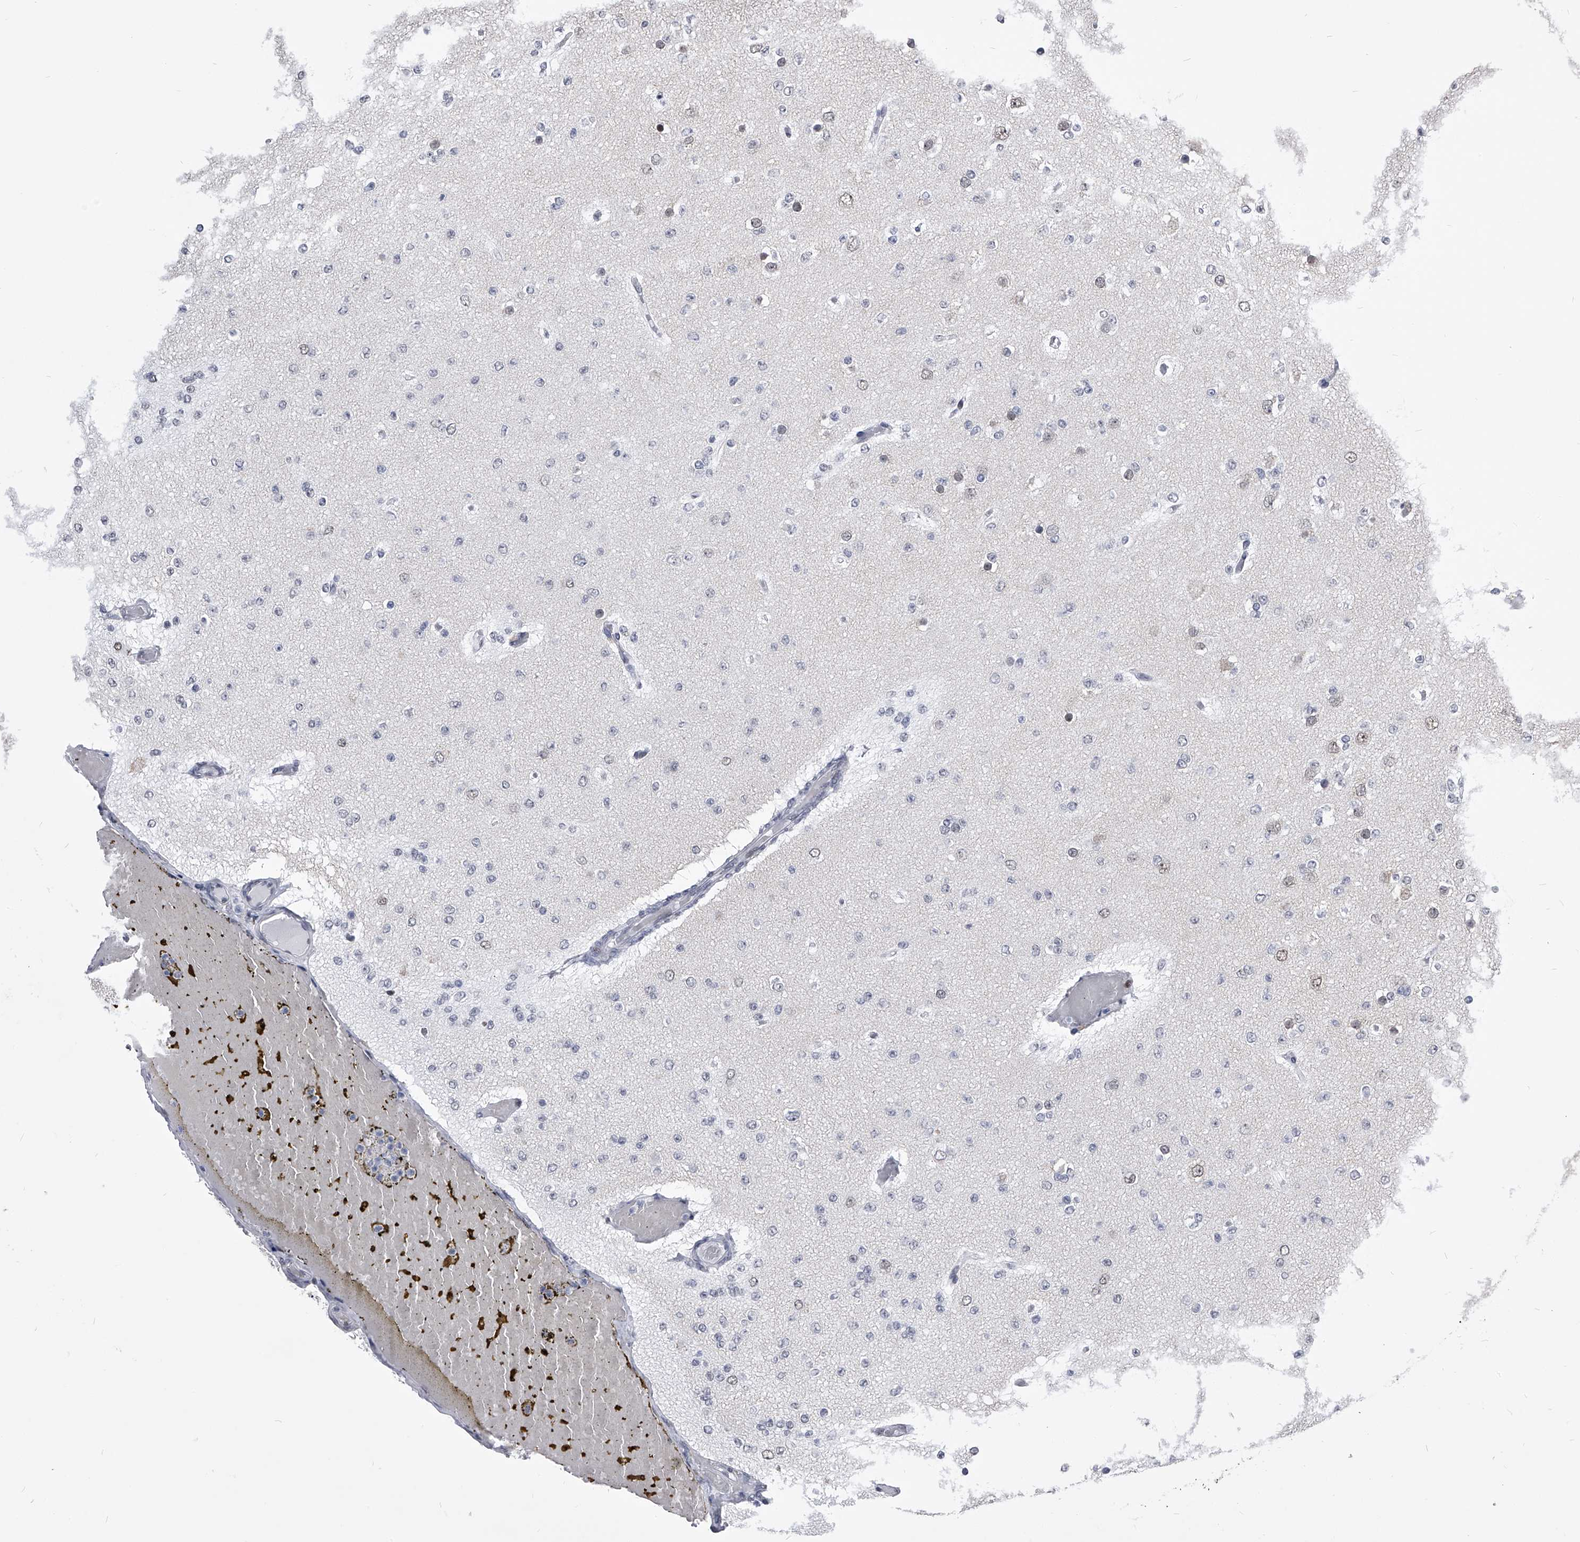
{"staining": {"intensity": "weak", "quantity": "<25%", "location": "nuclear"}, "tissue": "glioma", "cell_type": "Tumor cells", "image_type": "cancer", "snomed": [{"axis": "morphology", "description": "Glioma, malignant, Low grade"}, {"axis": "topography", "description": "Brain"}], "caption": "Tumor cells show no significant staining in glioma.", "gene": "CMTR1", "patient": {"sex": "female", "age": 22}}